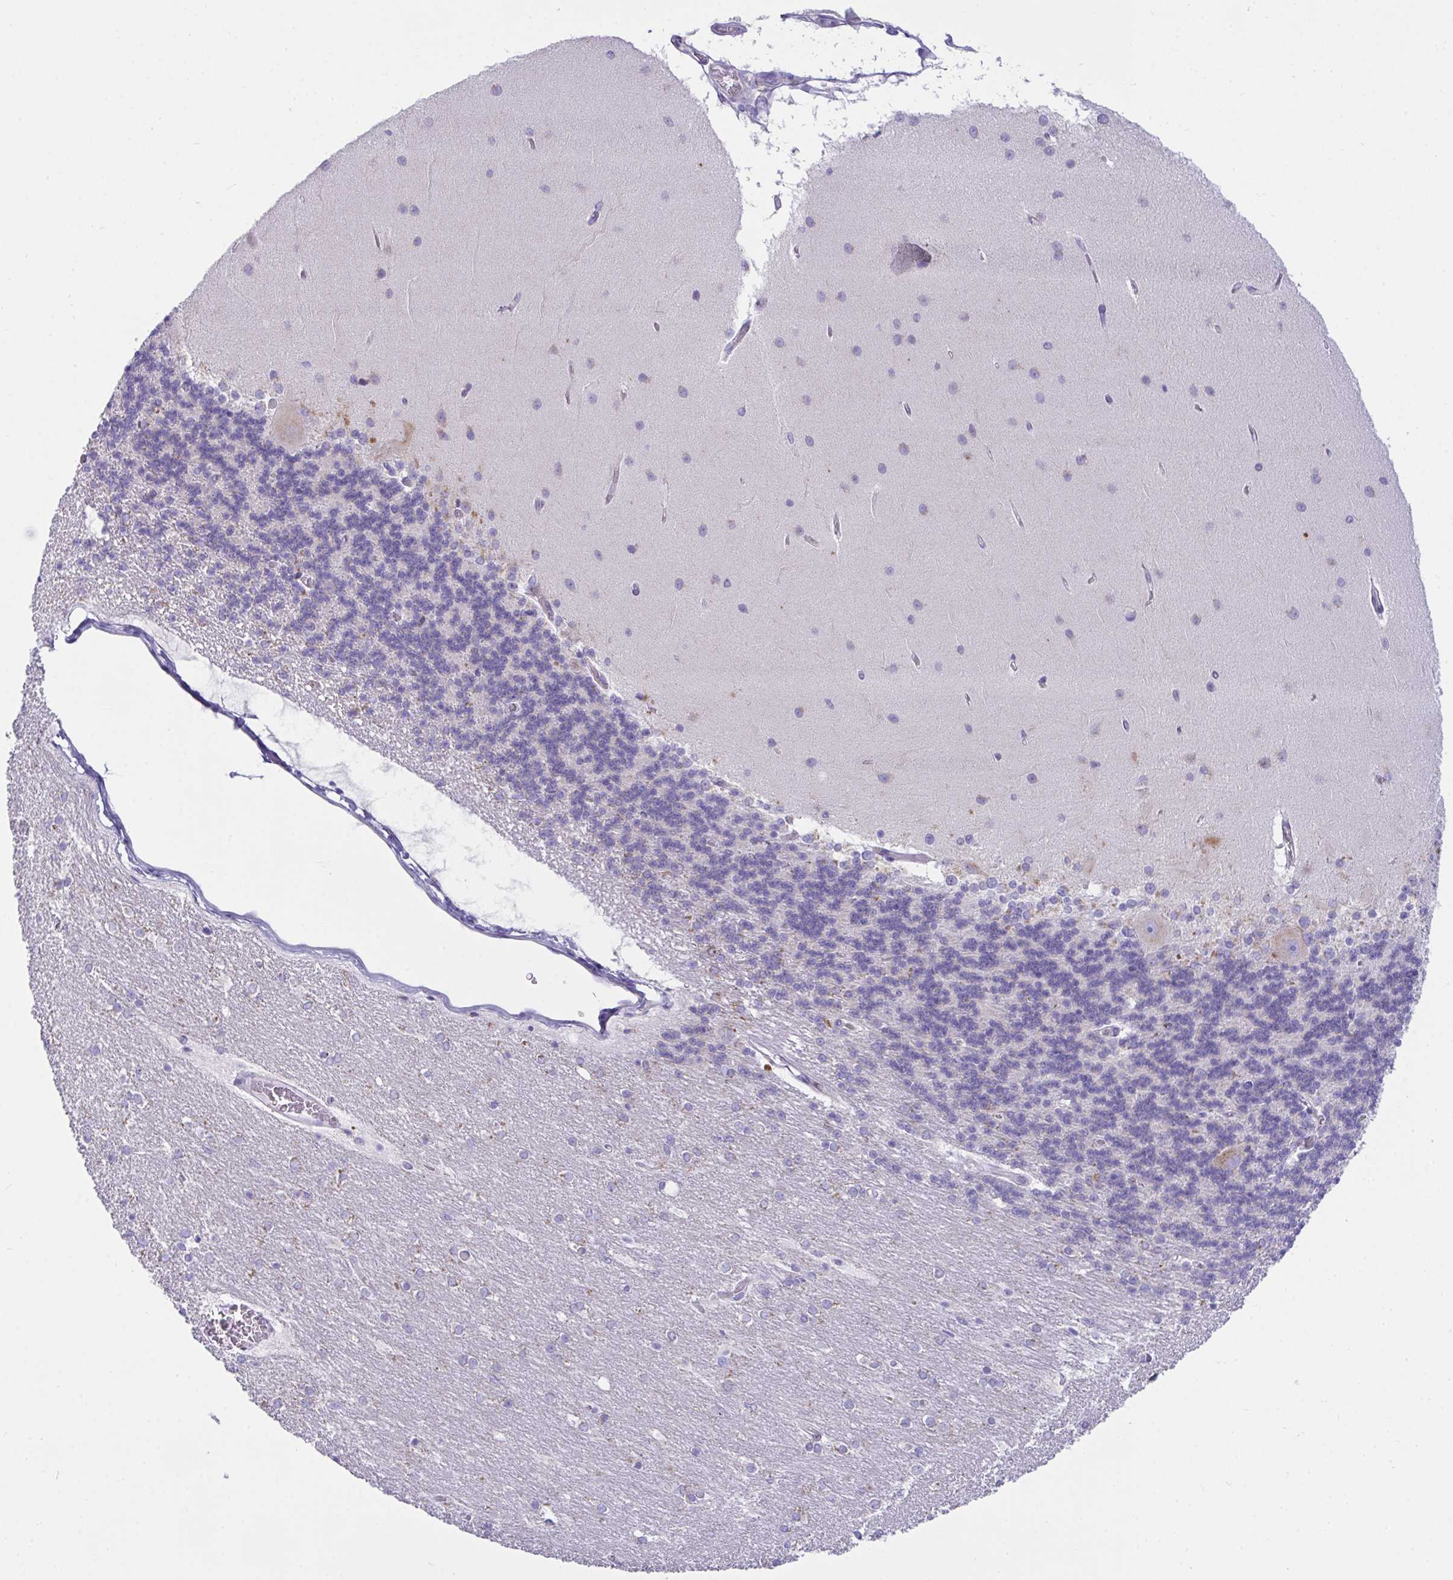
{"staining": {"intensity": "moderate", "quantity": "<25%", "location": "cytoplasmic/membranous"}, "tissue": "cerebellum", "cell_type": "Cells in granular layer", "image_type": "normal", "snomed": [{"axis": "morphology", "description": "Normal tissue, NOS"}, {"axis": "topography", "description": "Cerebellum"}], "caption": "Protein positivity by immunohistochemistry (IHC) displays moderate cytoplasmic/membranous expression in about <25% of cells in granular layer in benign cerebellum. (IHC, brightfield microscopy, high magnification).", "gene": "TMEM106B", "patient": {"sex": "female", "age": 54}}